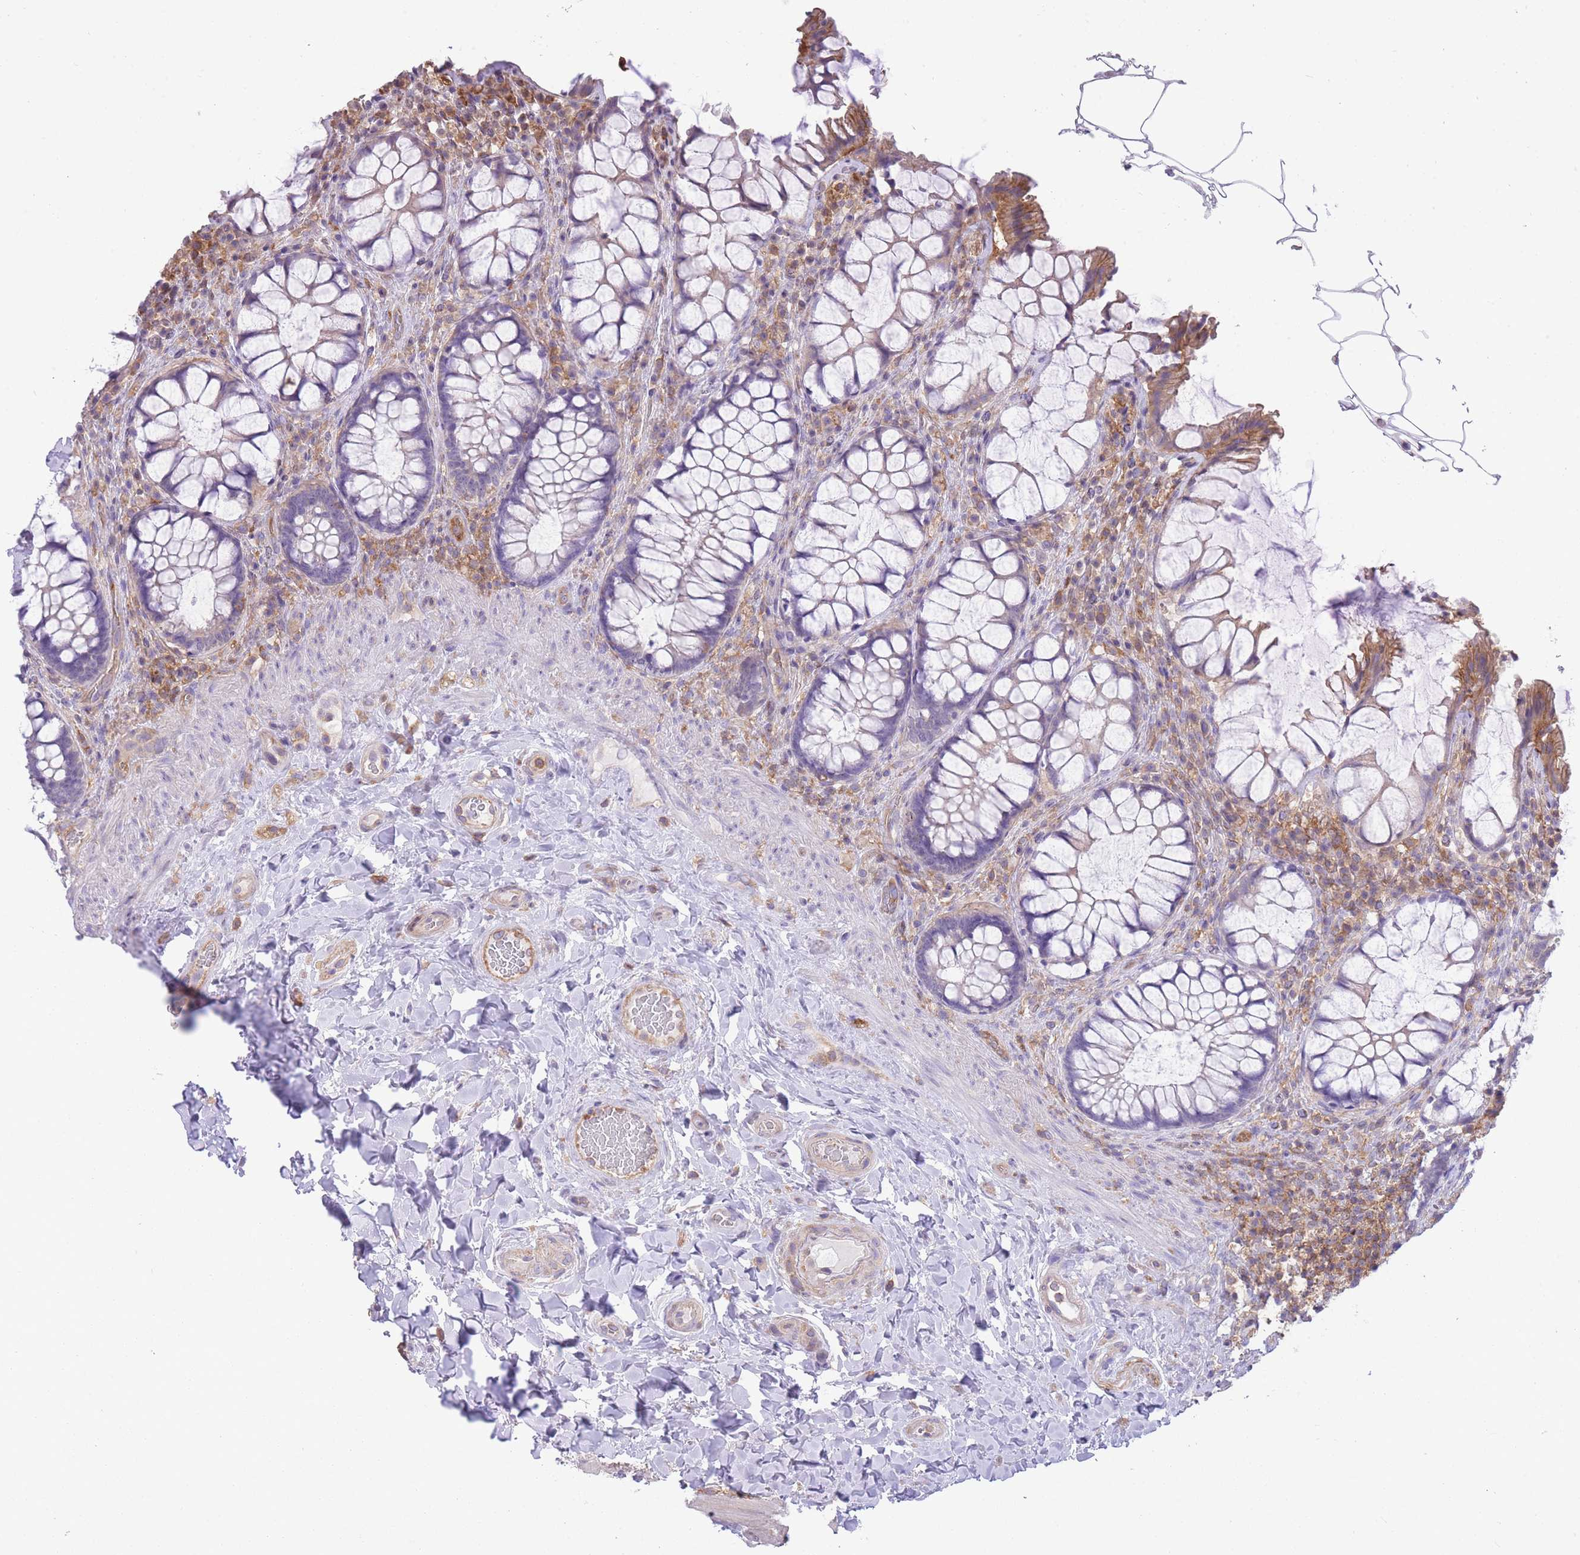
{"staining": {"intensity": "negative", "quantity": "none", "location": "none"}, "tissue": "rectum", "cell_type": "Glandular cells", "image_type": "normal", "snomed": [{"axis": "morphology", "description": "Normal tissue, NOS"}, {"axis": "topography", "description": "Rectum"}], "caption": "This is an immunohistochemistry photomicrograph of benign rectum. There is no staining in glandular cells.", "gene": "PRKAR1A", "patient": {"sex": "female", "age": 58}}